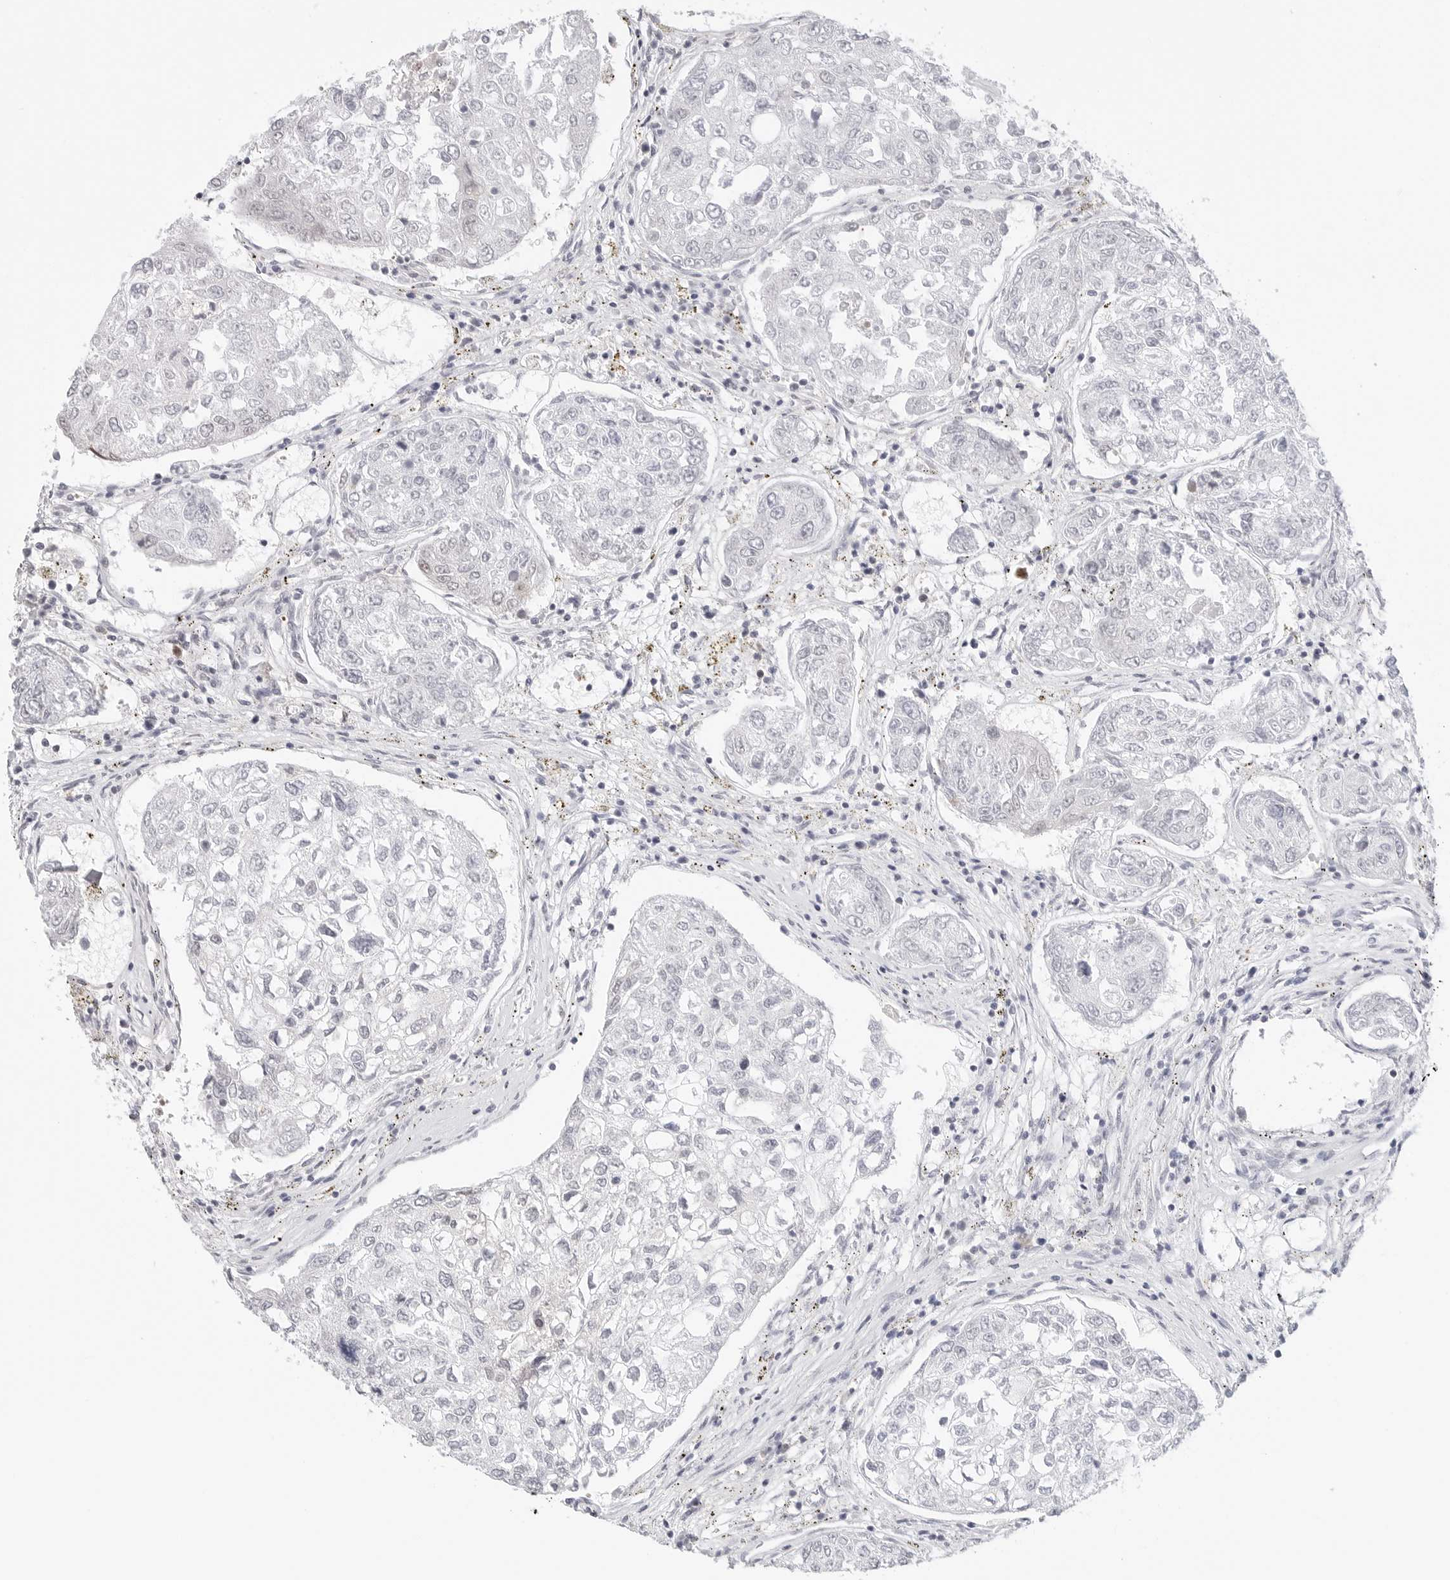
{"staining": {"intensity": "negative", "quantity": "none", "location": "none"}, "tissue": "urothelial cancer", "cell_type": "Tumor cells", "image_type": "cancer", "snomed": [{"axis": "morphology", "description": "Urothelial carcinoma, High grade"}, {"axis": "topography", "description": "Lymph node"}, {"axis": "topography", "description": "Urinary bladder"}], "caption": "Immunohistochemistry of urothelial carcinoma (high-grade) displays no expression in tumor cells.", "gene": "NUDC", "patient": {"sex": "male", "age": 51}}